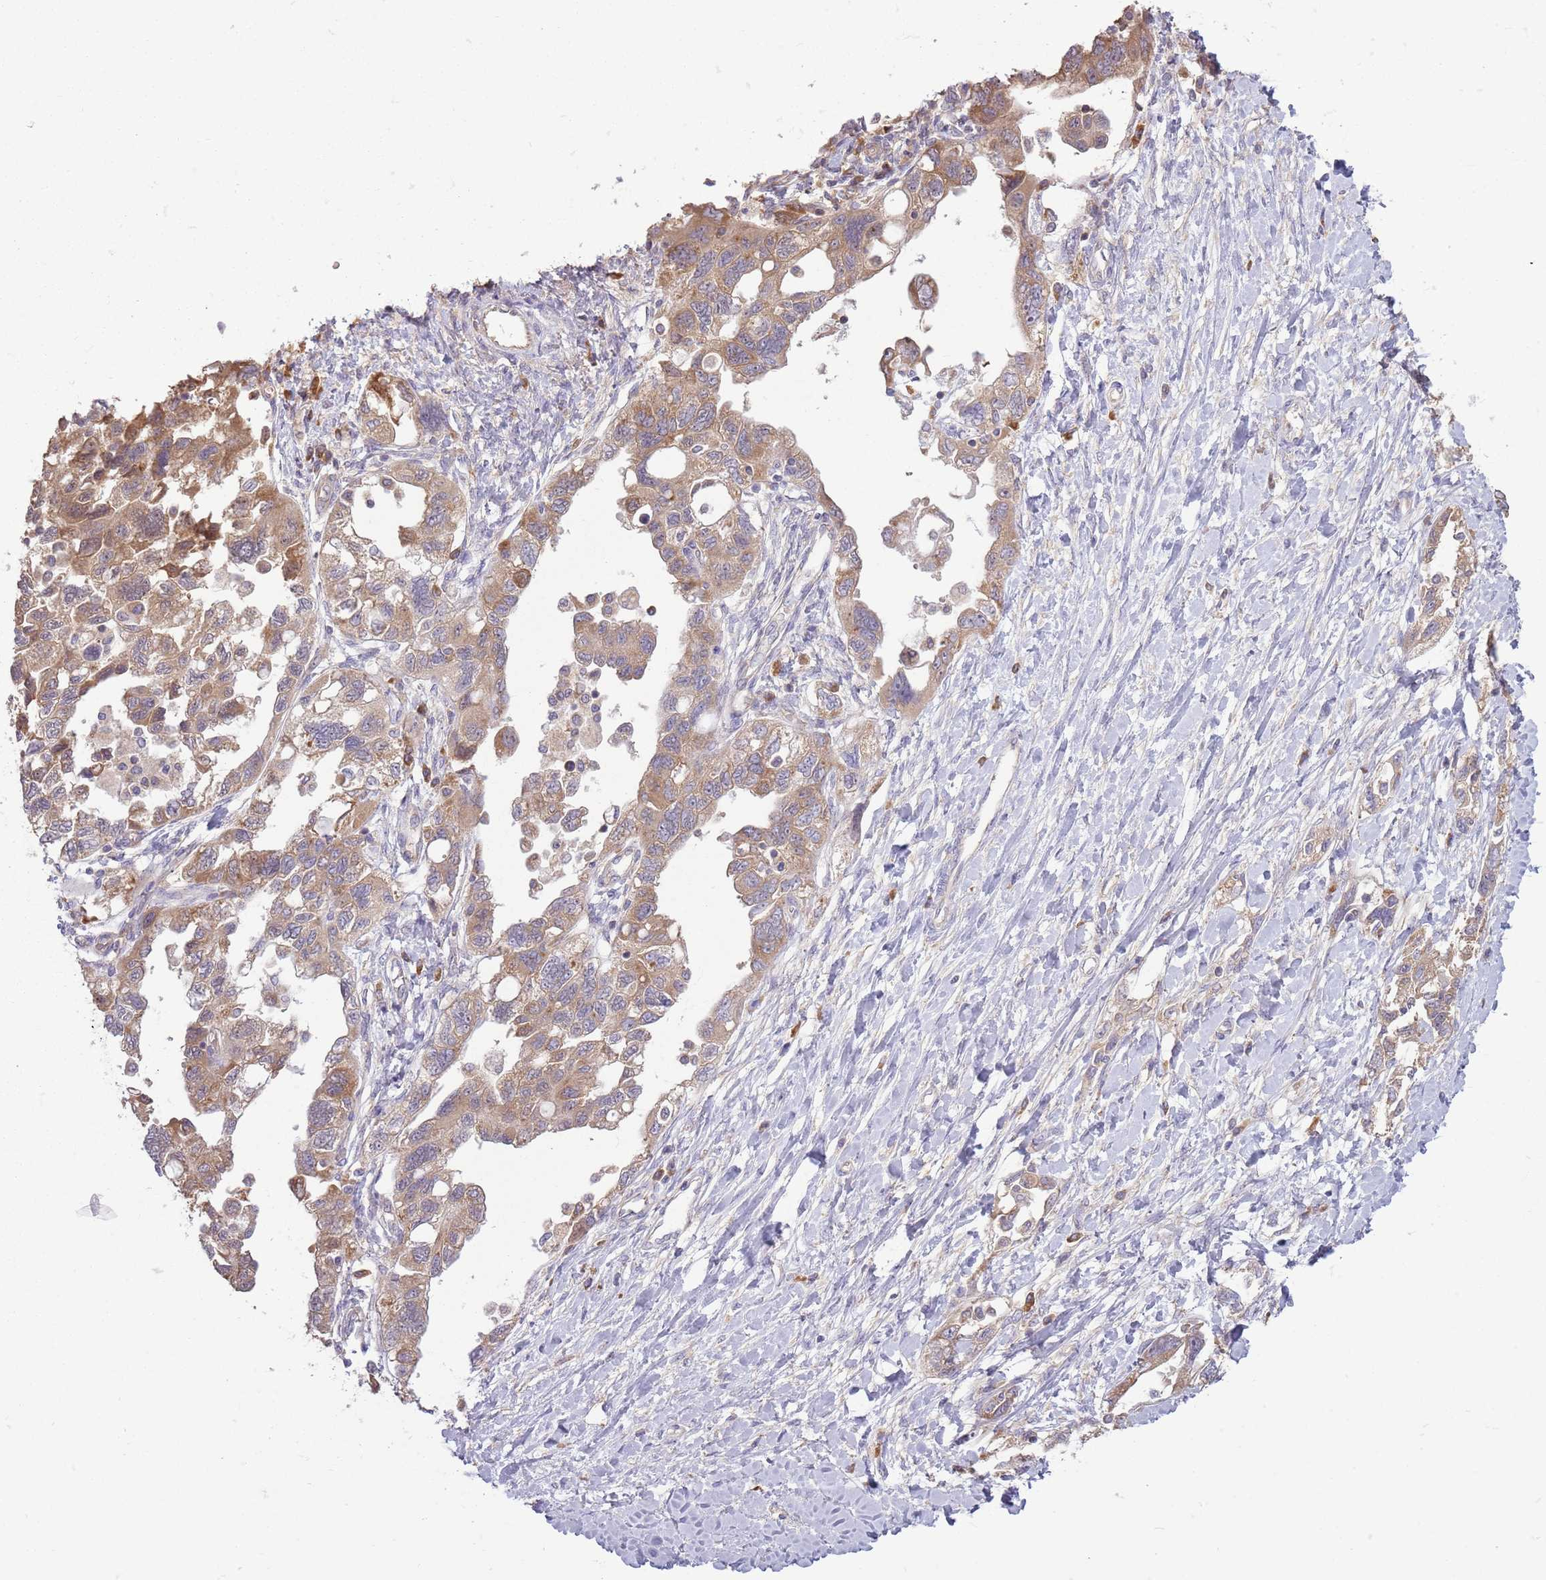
{"staining": {"intensity": "moderate", "quantity": ">75%", "location": "cytoplasmic/membranous"}, "tissue": "ovarian cancer", "cell_type": "Tumor cells", "image_type": "cancer", "snomed": [{"axis": "morphology", "description": "Carcinoma, NOS"}, {"axis": "morphology", "description": "Cystadenocarcinoma, serous, NOS"}, {"axis": "topography", "description": "Ovary"}], "caption": "A brown stain highlights moderate cytoplasmic/membranous expression of a protein in ovarian cancer (carcinoma) tumor cells.", "gene": "RPL17-C18orf32", "patient": {"sex": "female", "age": 69}}